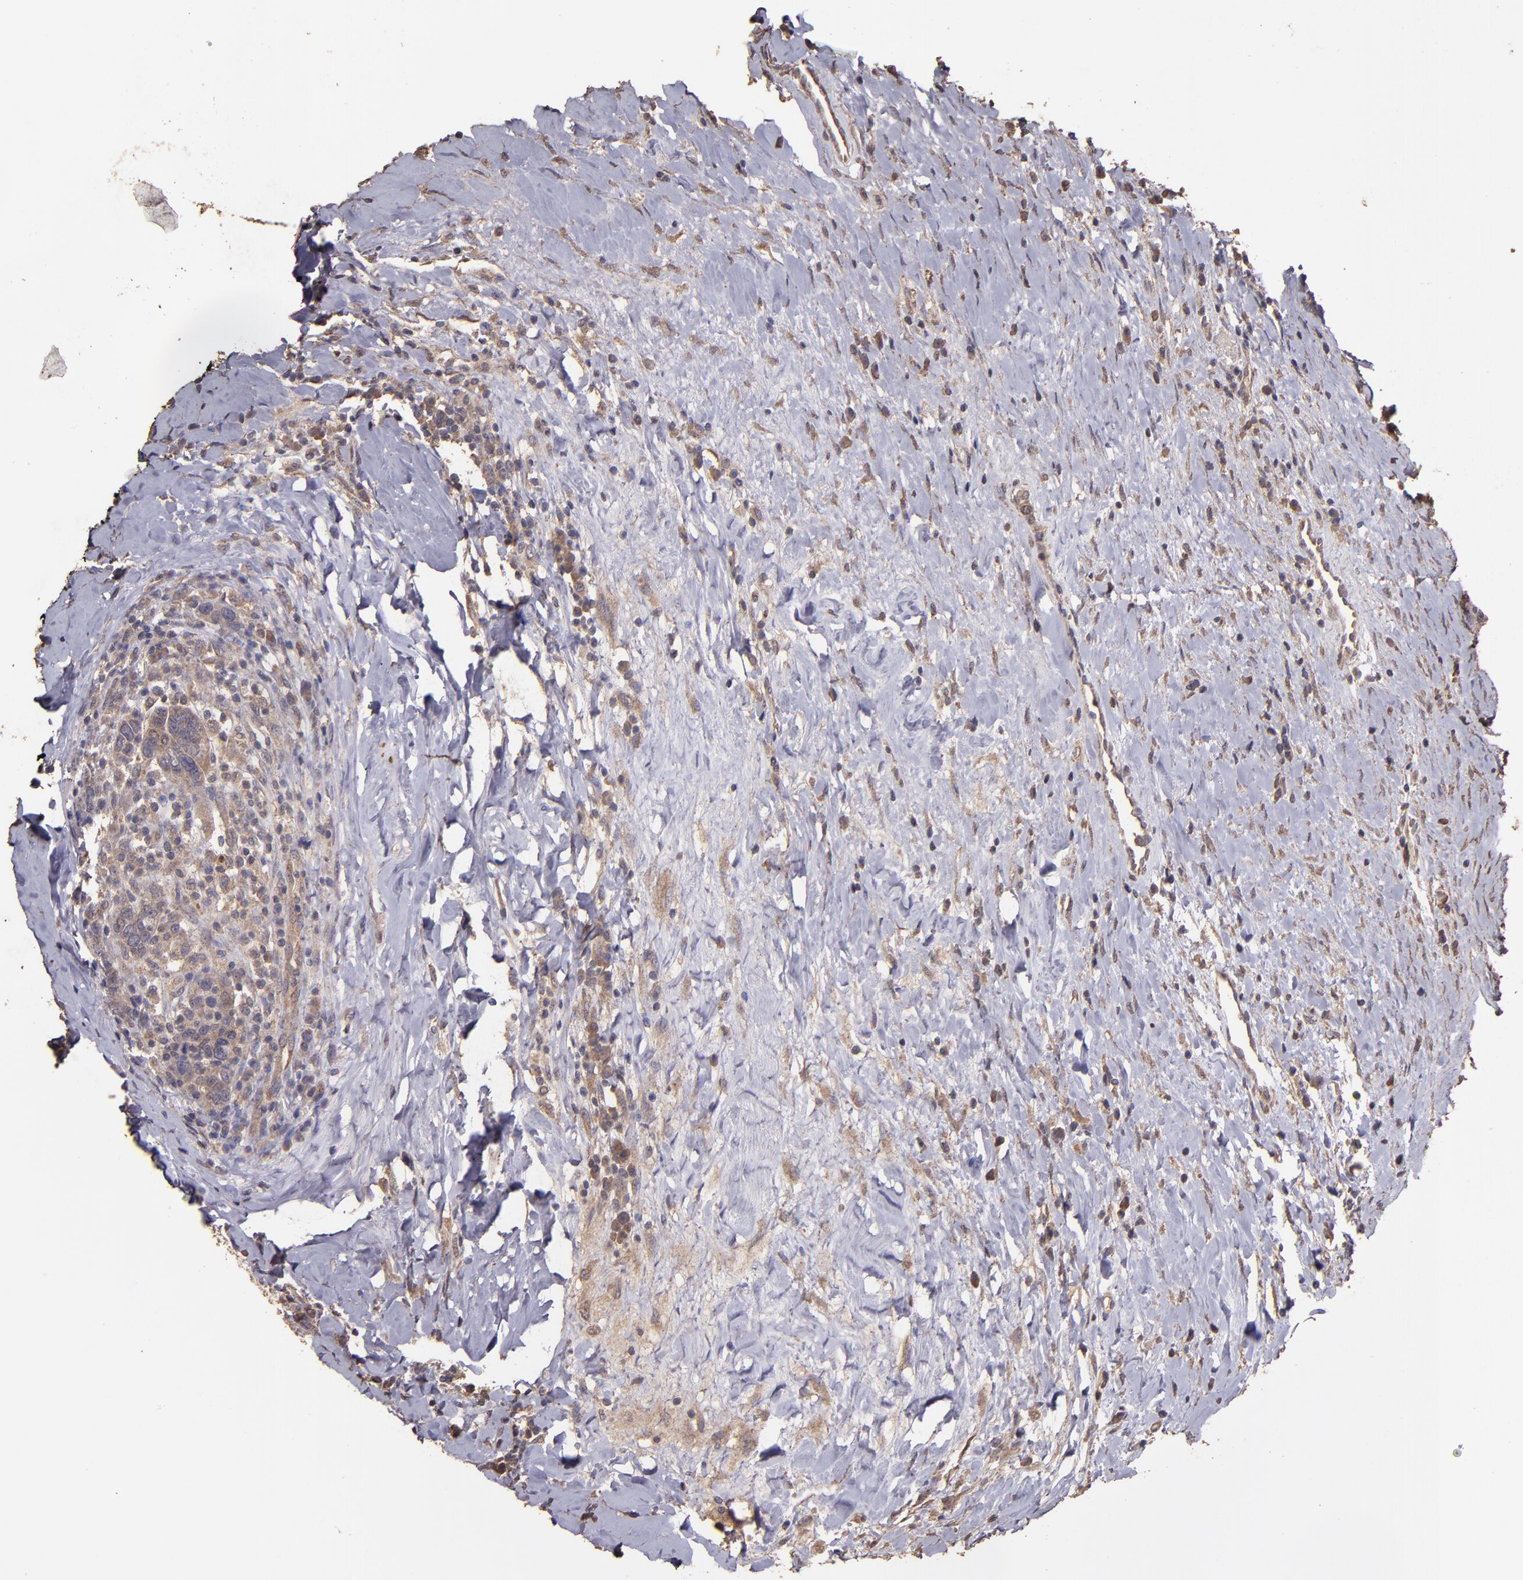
{"staining": {"intensity": "weak", "quantity": ">75%", "location": "cytoplasmic/membranous"}, "tissue": "breast cancer", "cell_type": "Tumor cells", "image_type": "cancer", "snomed": [{"axis": "morphology", "description": "Duct carcinoma"}, {"axis": "topography", "description": "Breast"}], "caption": "Immunohistochemical staining of infiltrating ductal carcinoma (breast) demonstrates low levels of weak cytoplasmic/membranous protein expression in about >75% of tumor cells.", "gene": "HECTD1", "patient": {"sex": "female", "age": 37}}